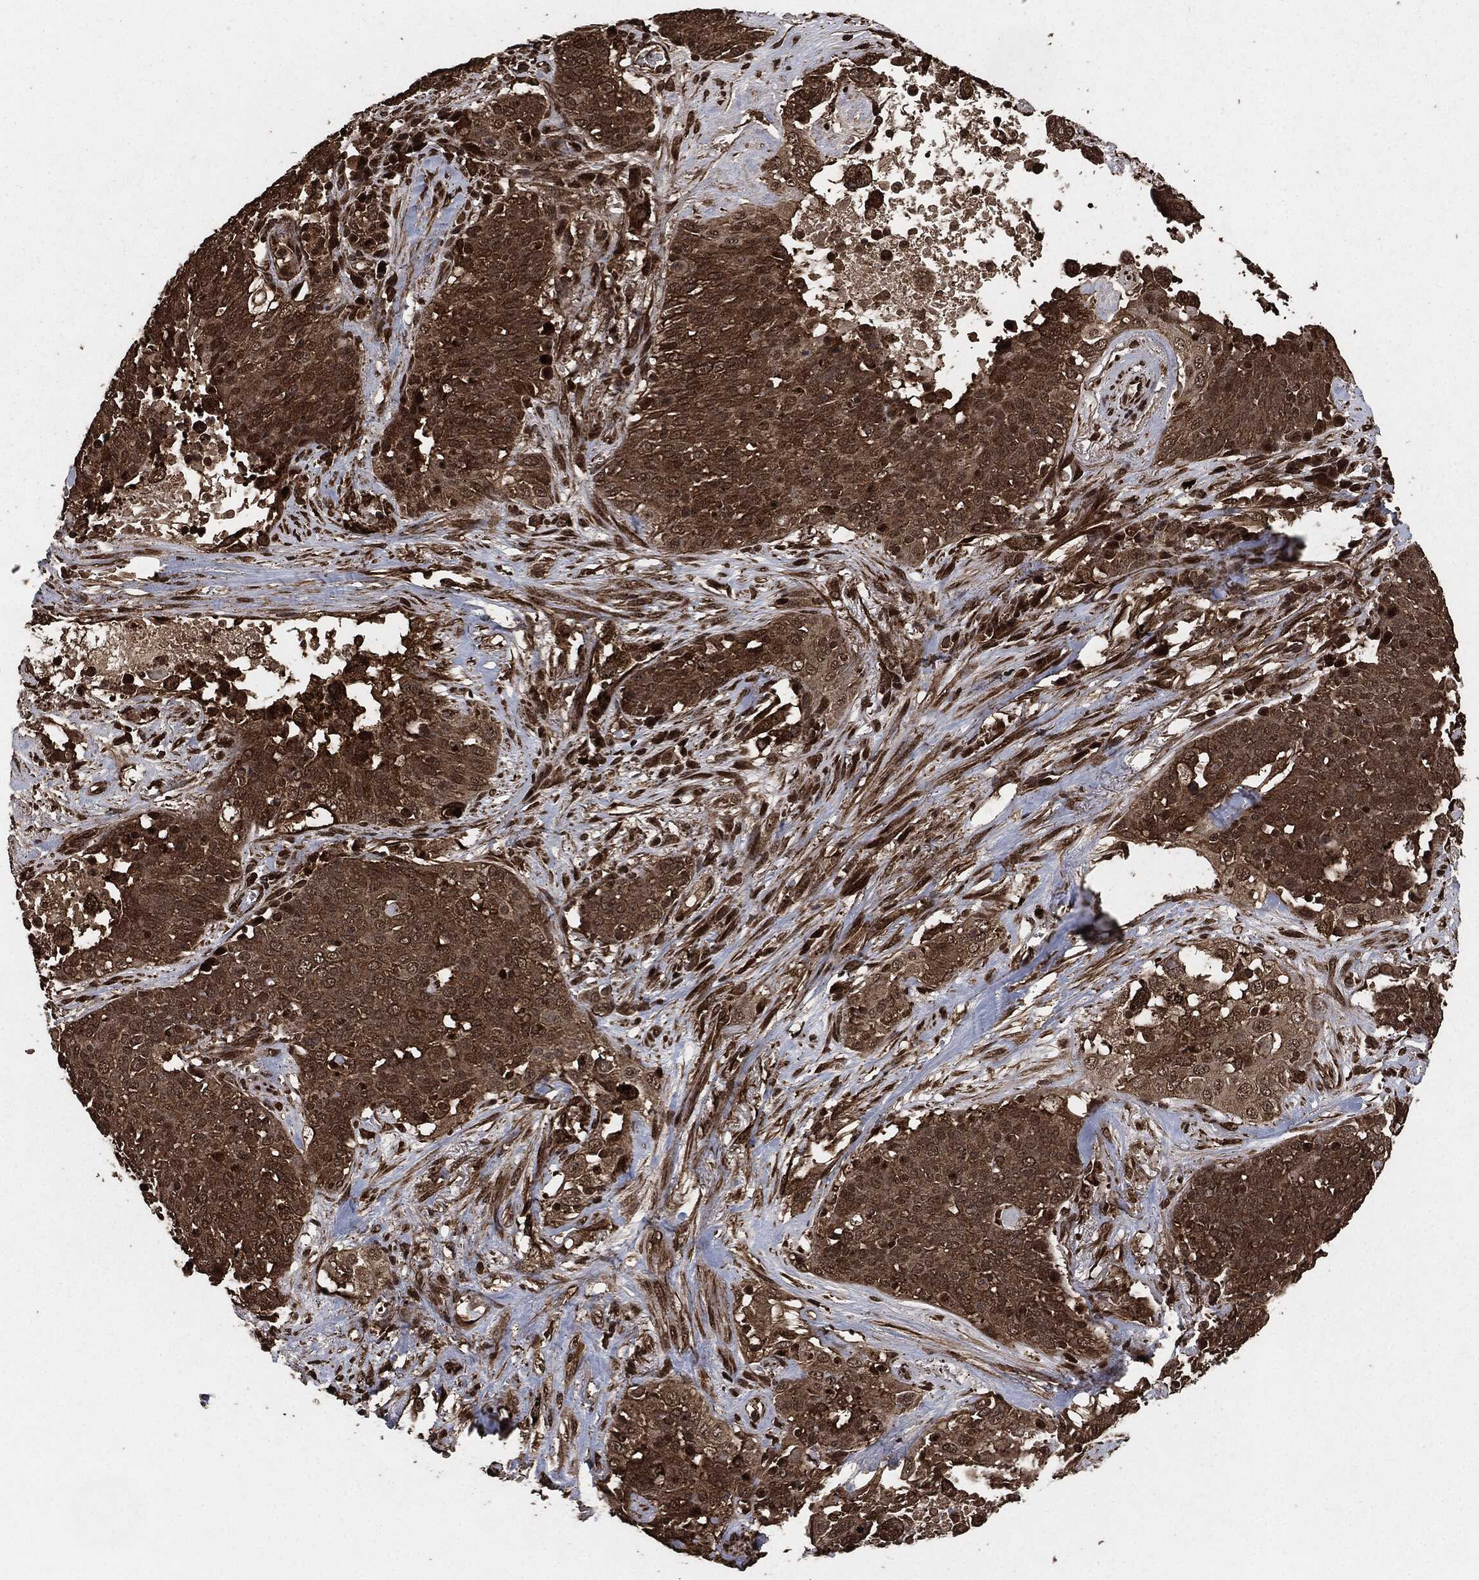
{"staining": {"intensity": "moderate", "quantity": "25%-75%", "location": "cytoplasmic/membranous"}, "tissue": "lung cancer", "cell_type": "Tumor cells", "image_type": "cancer", "snomed": [{"axis": "morphology", "description": "Squamous cell carcinoma, NOS"}, {"axis": "topography", "description": "Lung"}], "caption": "Protein analysis of lung cancer tissue demonstrates moderate cytoplasmic/membranous positivity in approximately 25%-75% of tumor cells.", "gene": "EGFR", "patient": {"sex": "male", "age": 82}}